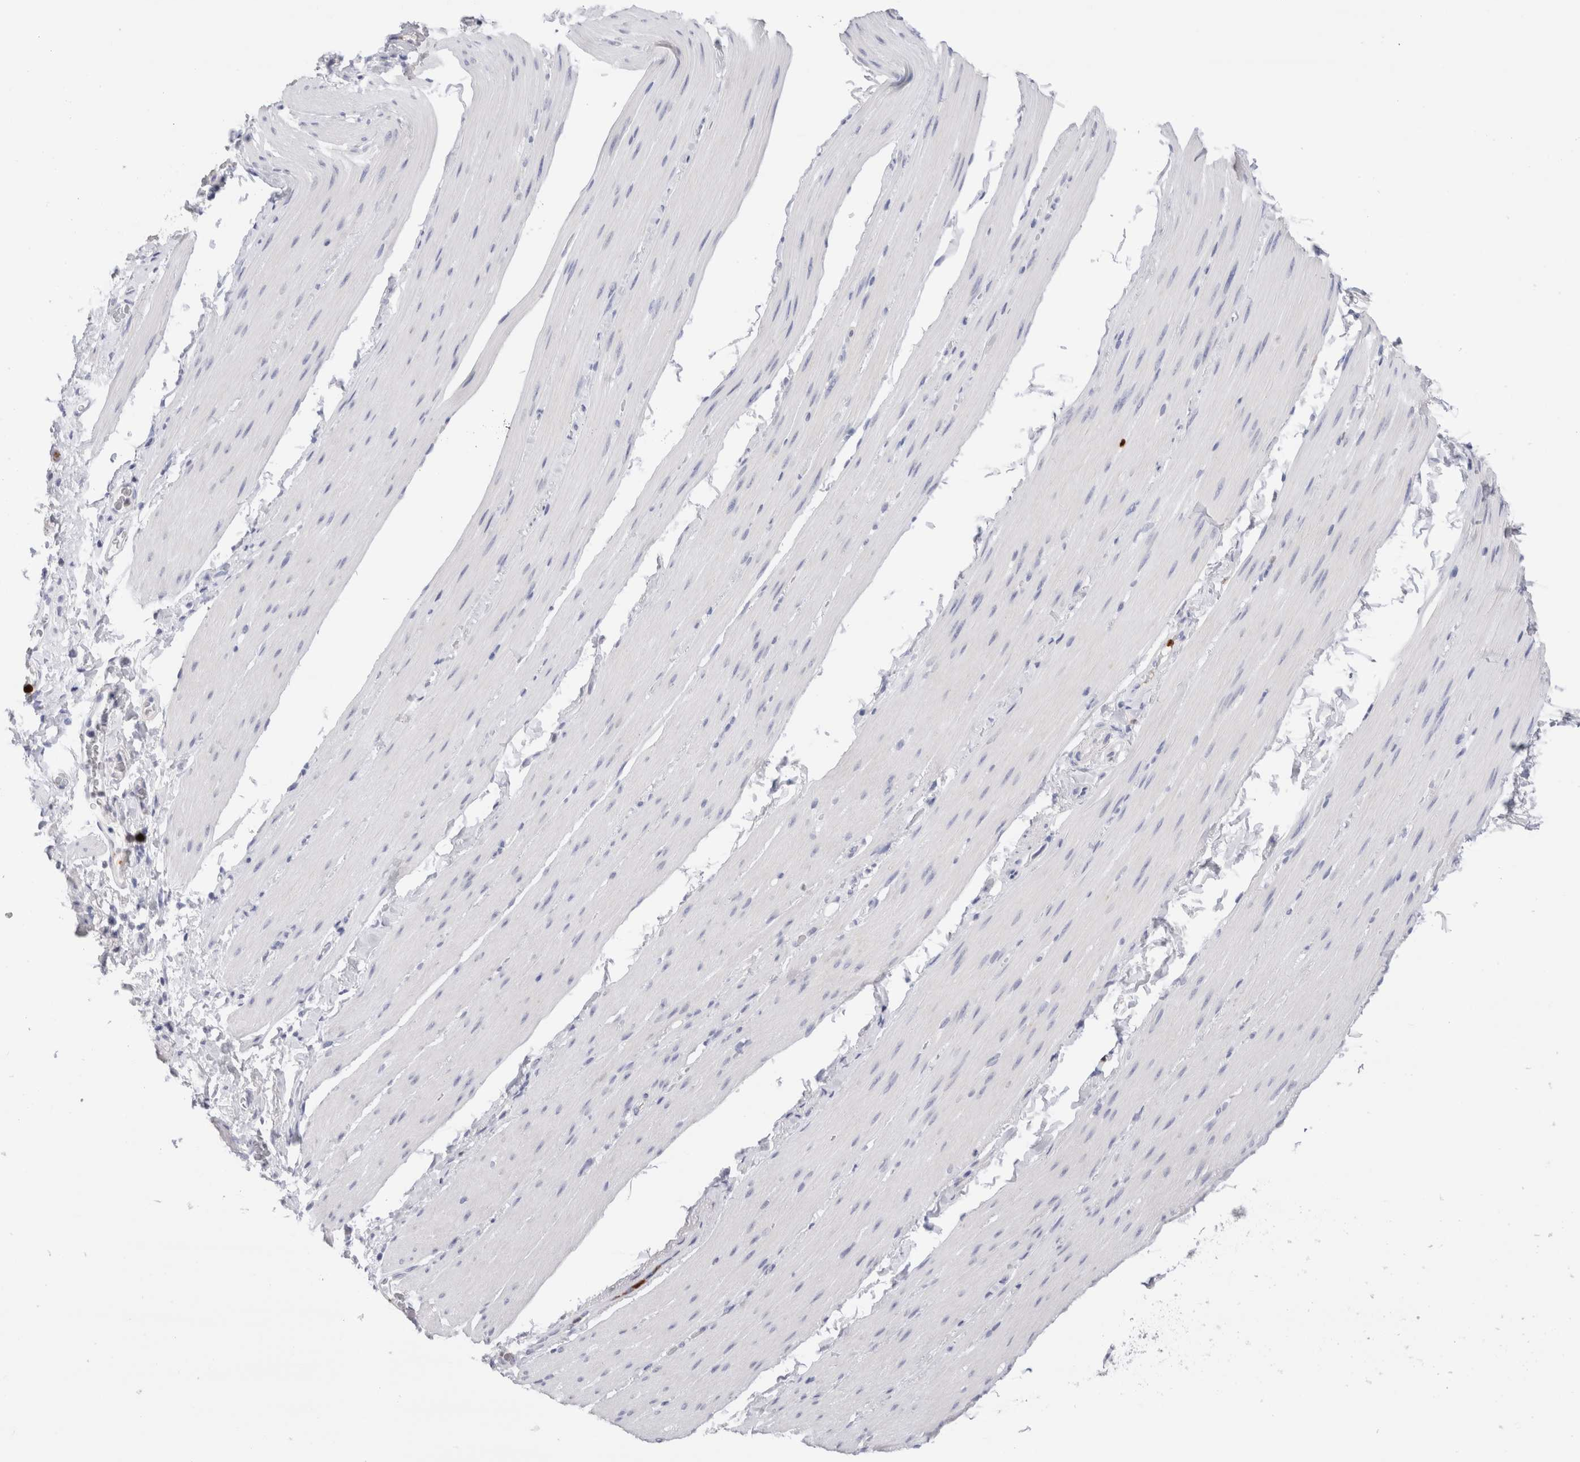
{"staining": {"intensity": "negative", "quantity": "none", "location": "none"}, "tissue": "smooth muscle", "cell_type": "Smooth muscle cells", "image_type": "normal", "snomed": [{"axis": "morphology", "description": "Normal tissue, NOS"}, {"axis": "topography", "description": "Smooth muscle"}, {"axis": "topography", "description": "Small intestine"}], "caption": "DAB immunohistochemical staining of benign human smooth muscle demonstrates no significant positivity in smooth muscle cells. Brightfield microscopy of immunohistochemistry stained with DAB (brown) and hematoxylin (blue), captured at high magnification.", "gene": "SLC10A5", "patient": {"sex": "female", "age": 84}}